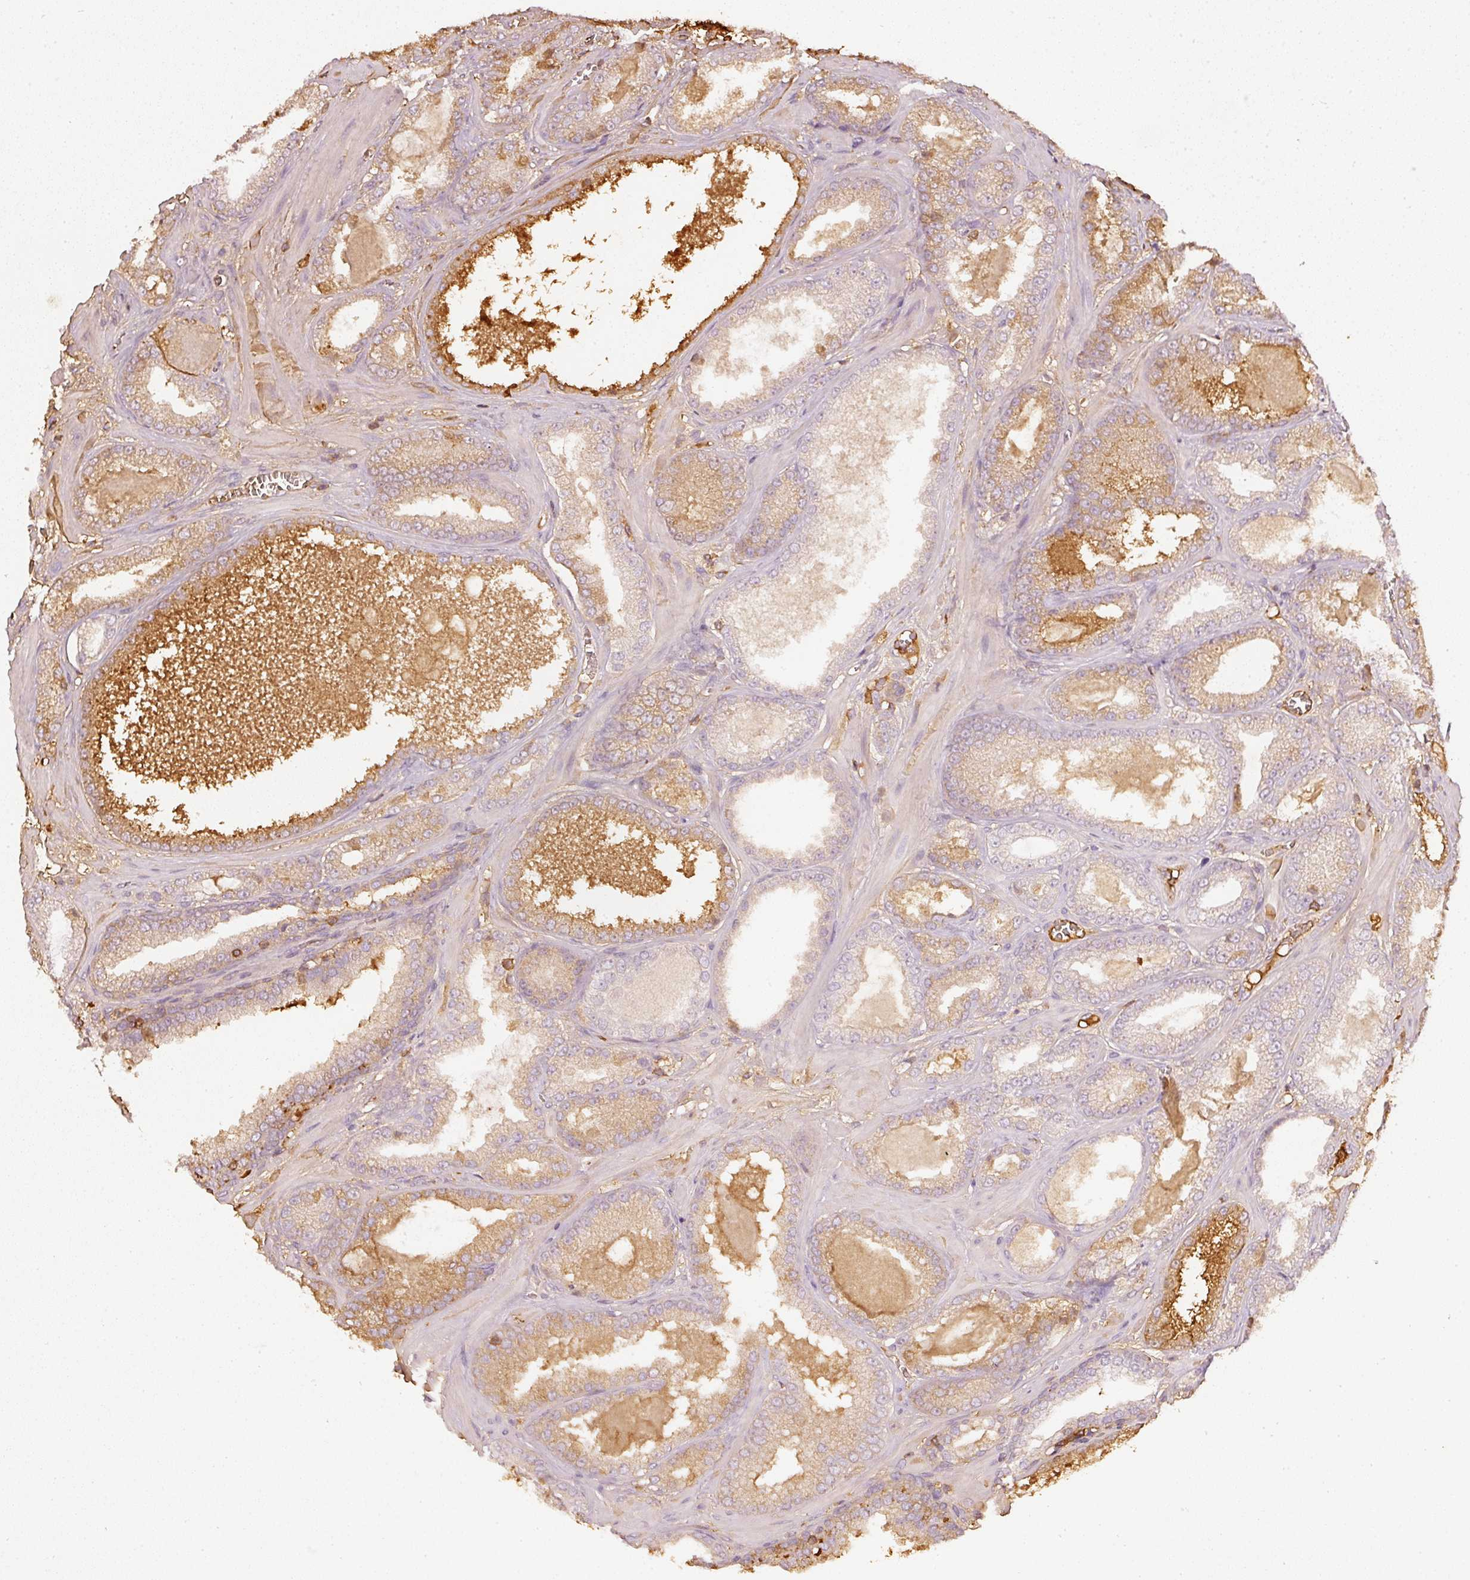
{"staining": {"intensity": "moderate", "quantity": "<25%", "location": "cytoplasmic/membranous"}, "tissue": "prostate cancer", "cell_type": "Tumor cells", "image_type": "cancer", "snomed": [{"axis": "morphology", "description": "Adenocarcinoma, Low grade"}, {"axis": "topography", "description": "Prostate"}], "caption": "Moderate cytoplasmic/membranous protein staining is seen in approximately <25% of tumor cells in prostate cancer. (DAB IHC, brown staining for protein, blue staining for nuclei).", "gene": "EVL", "patient": {"sex": "male", "age": 57}}